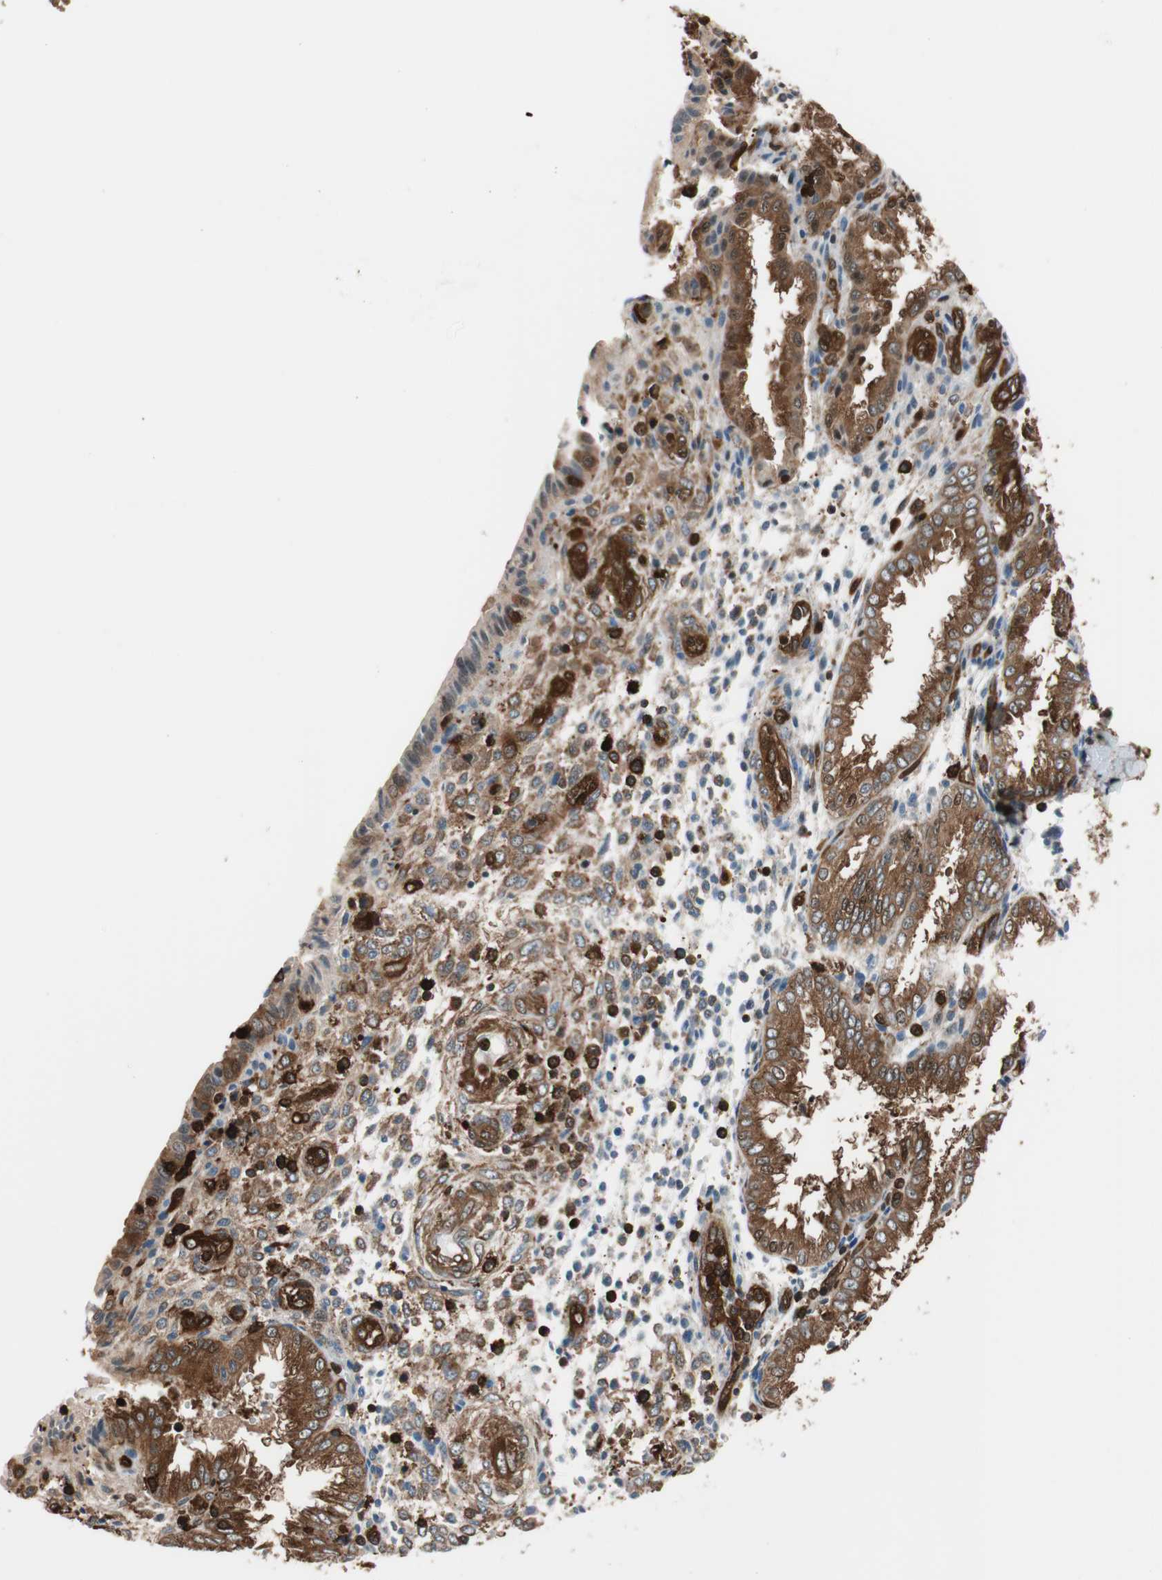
{"staining": {"intensity": "weak", "quantity": "<25%", "location": "cytoplasmic/membranous"}, "tissue": "endometrium", "cell_type": "Cells in endometrial stroma", "image_type": "normal", "snomed": [{"axis": "morphology", "description": "Normal tissue, NOS"}, {"axis": "topography", "description": "Endometrium"}], "caption": "Micrograph shows no significant protein staining in cells in endometrial stroma of normal endometrium. Nuclei are stained in blue.", "gene": "VASP", "patient": {"sex": "female", "age": 33}}